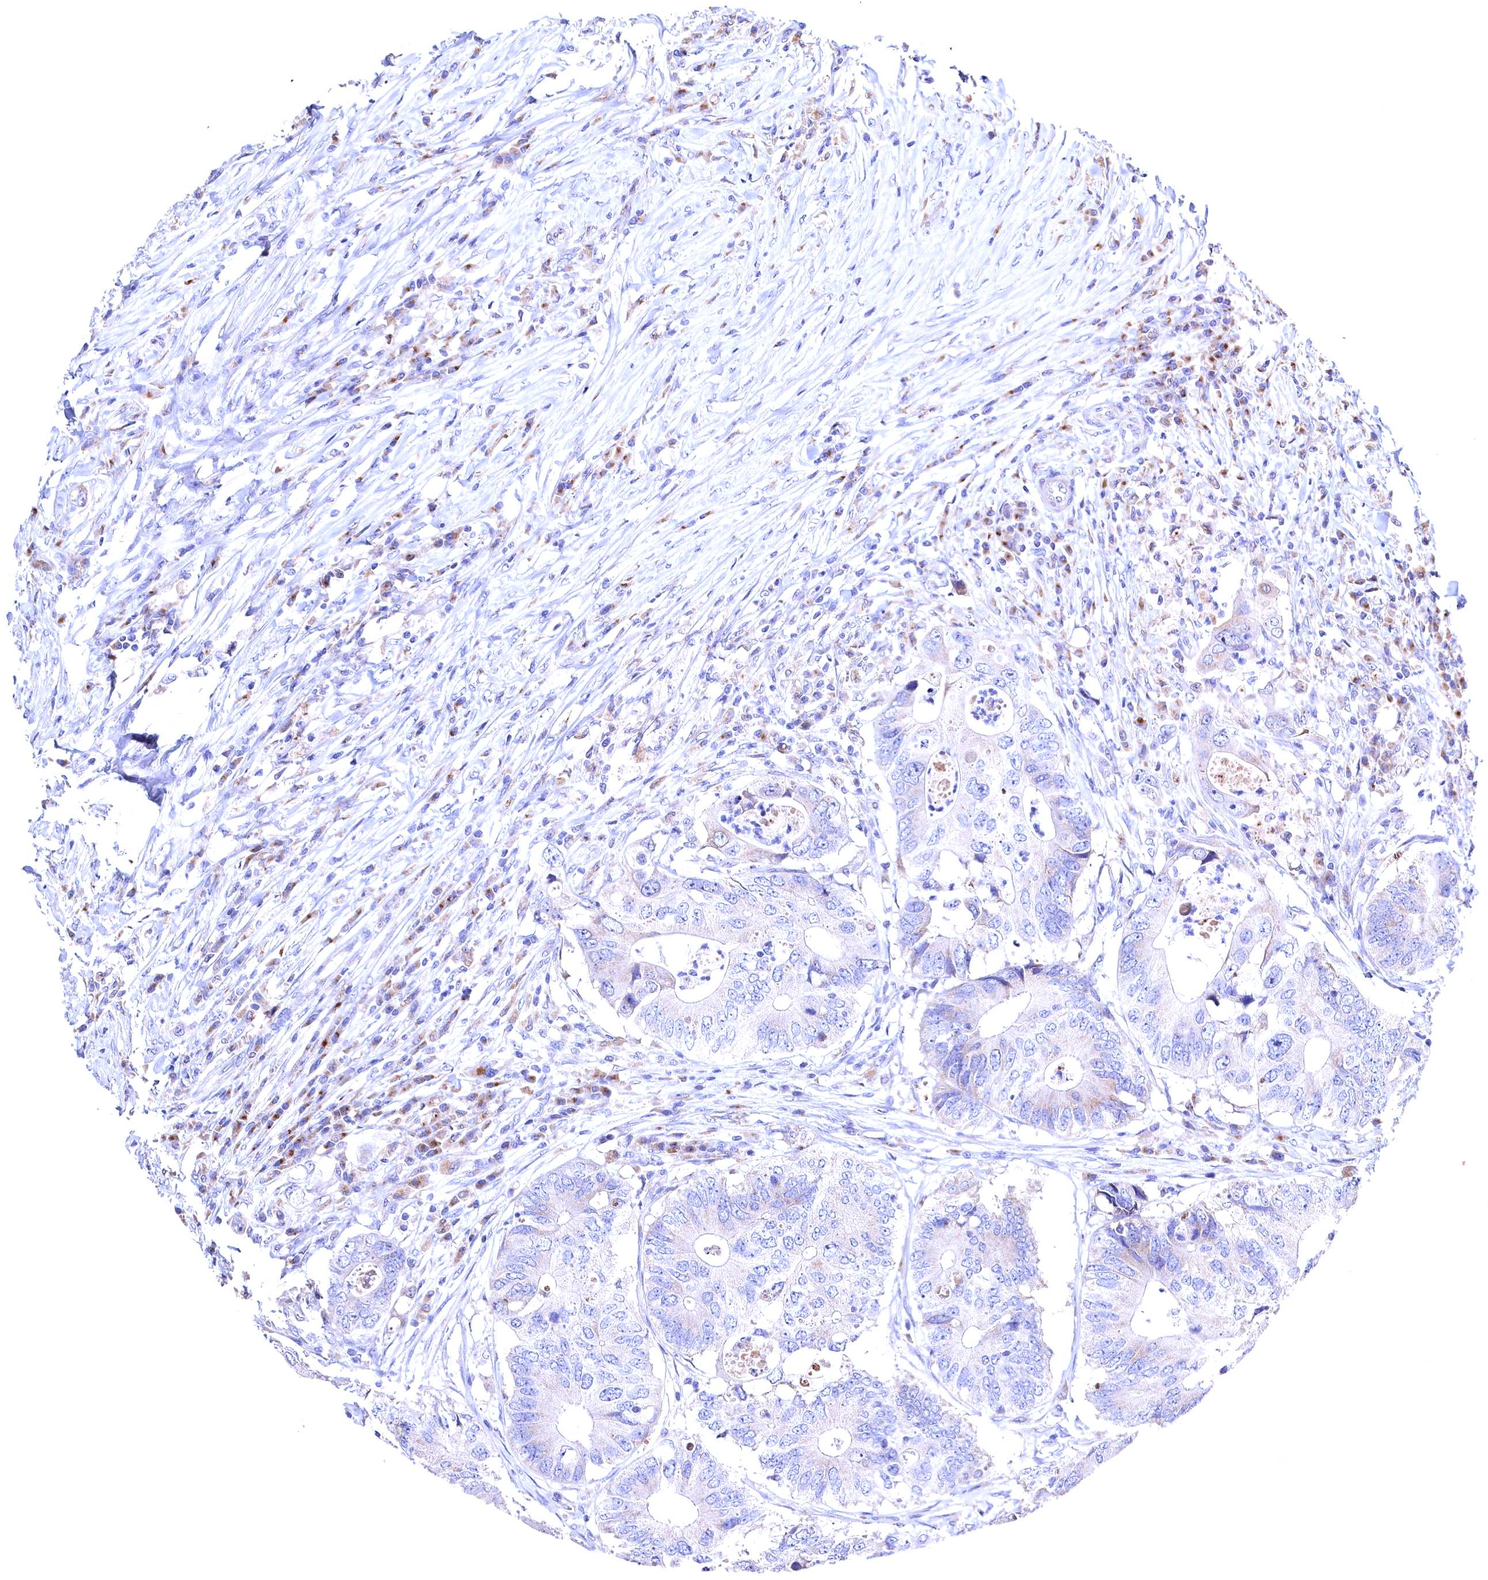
{"staining": {"intensity": "weak", "quantity": "<25%", "location": "cytoplasmic/membranous"}, "tissue": "colorectal cancer", "cell_type": "Tumor cells", "image_type": "cancer", "snomed": [{"axis": "morphology", "description": "Adenocarcinoma, NOS"}, {"axis": "topography", "description": "Colon"}], "caption": "Immunohistochemistry (IHC) of colorectal adenocarcinoma reveals no positivity in tumor cells.", "gene": "GPR108", "patient": {"sex": "male", "age": 71}}